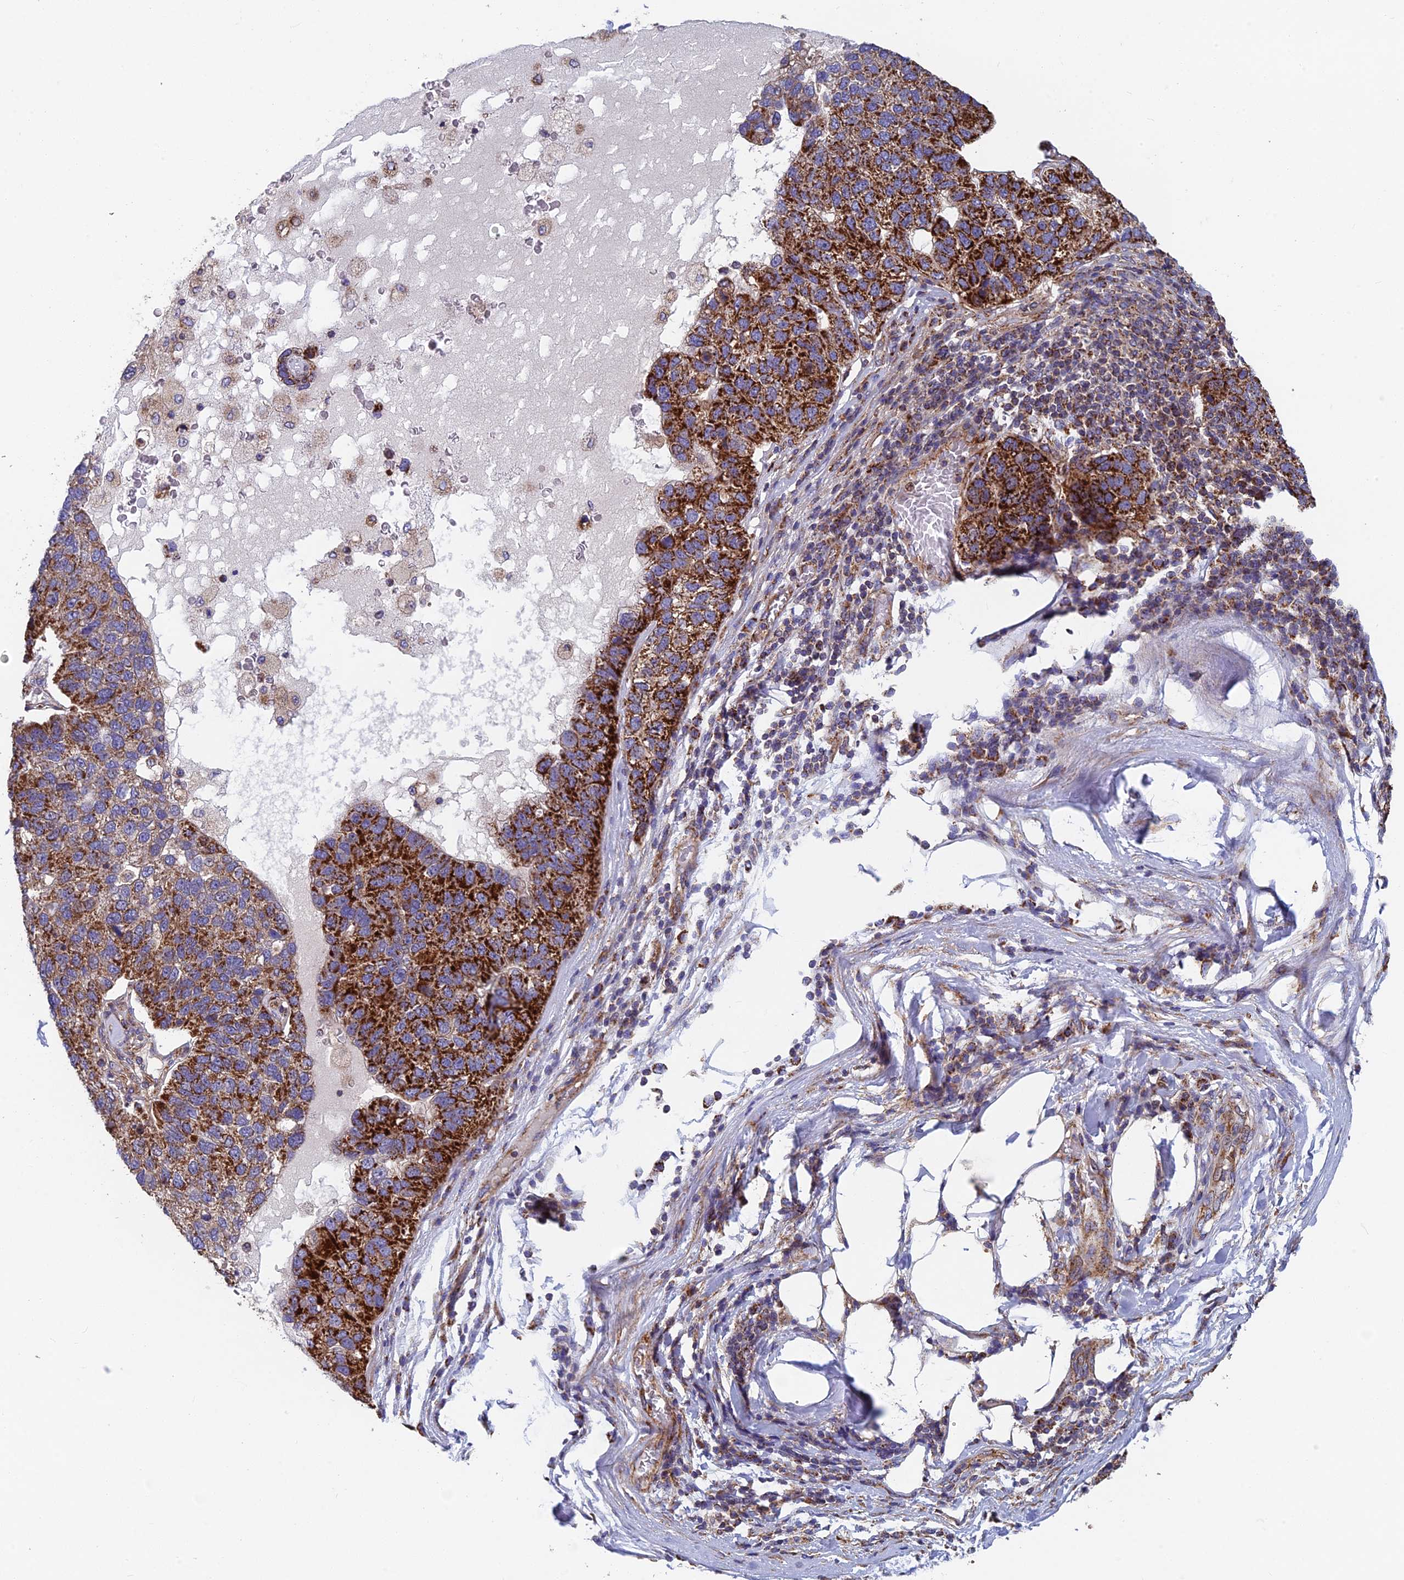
{"staining": {"intensity": "strong", "quantity": ">75%", "location": "cytoplasmic/membranous"}, "tissue": "pancreatic cancer", "cell_type": "Tumor cells", "image_type": "cancer", "snomed": [{"axis": "morphology", "description": "Adenocarcinoma, NOS"}, {"axis": "topography", "description": "Pancreas"}], "caption": "The photomicrograph displays immunohistochemical staining of pancreatic cancer (adenocarcinoma). There is strong cytoplasmic/membranous expression is appreciated in approximately >75% of tumor cells.", "gene": "MRPS9", "patient": {"sex": "female", "age": 61}}